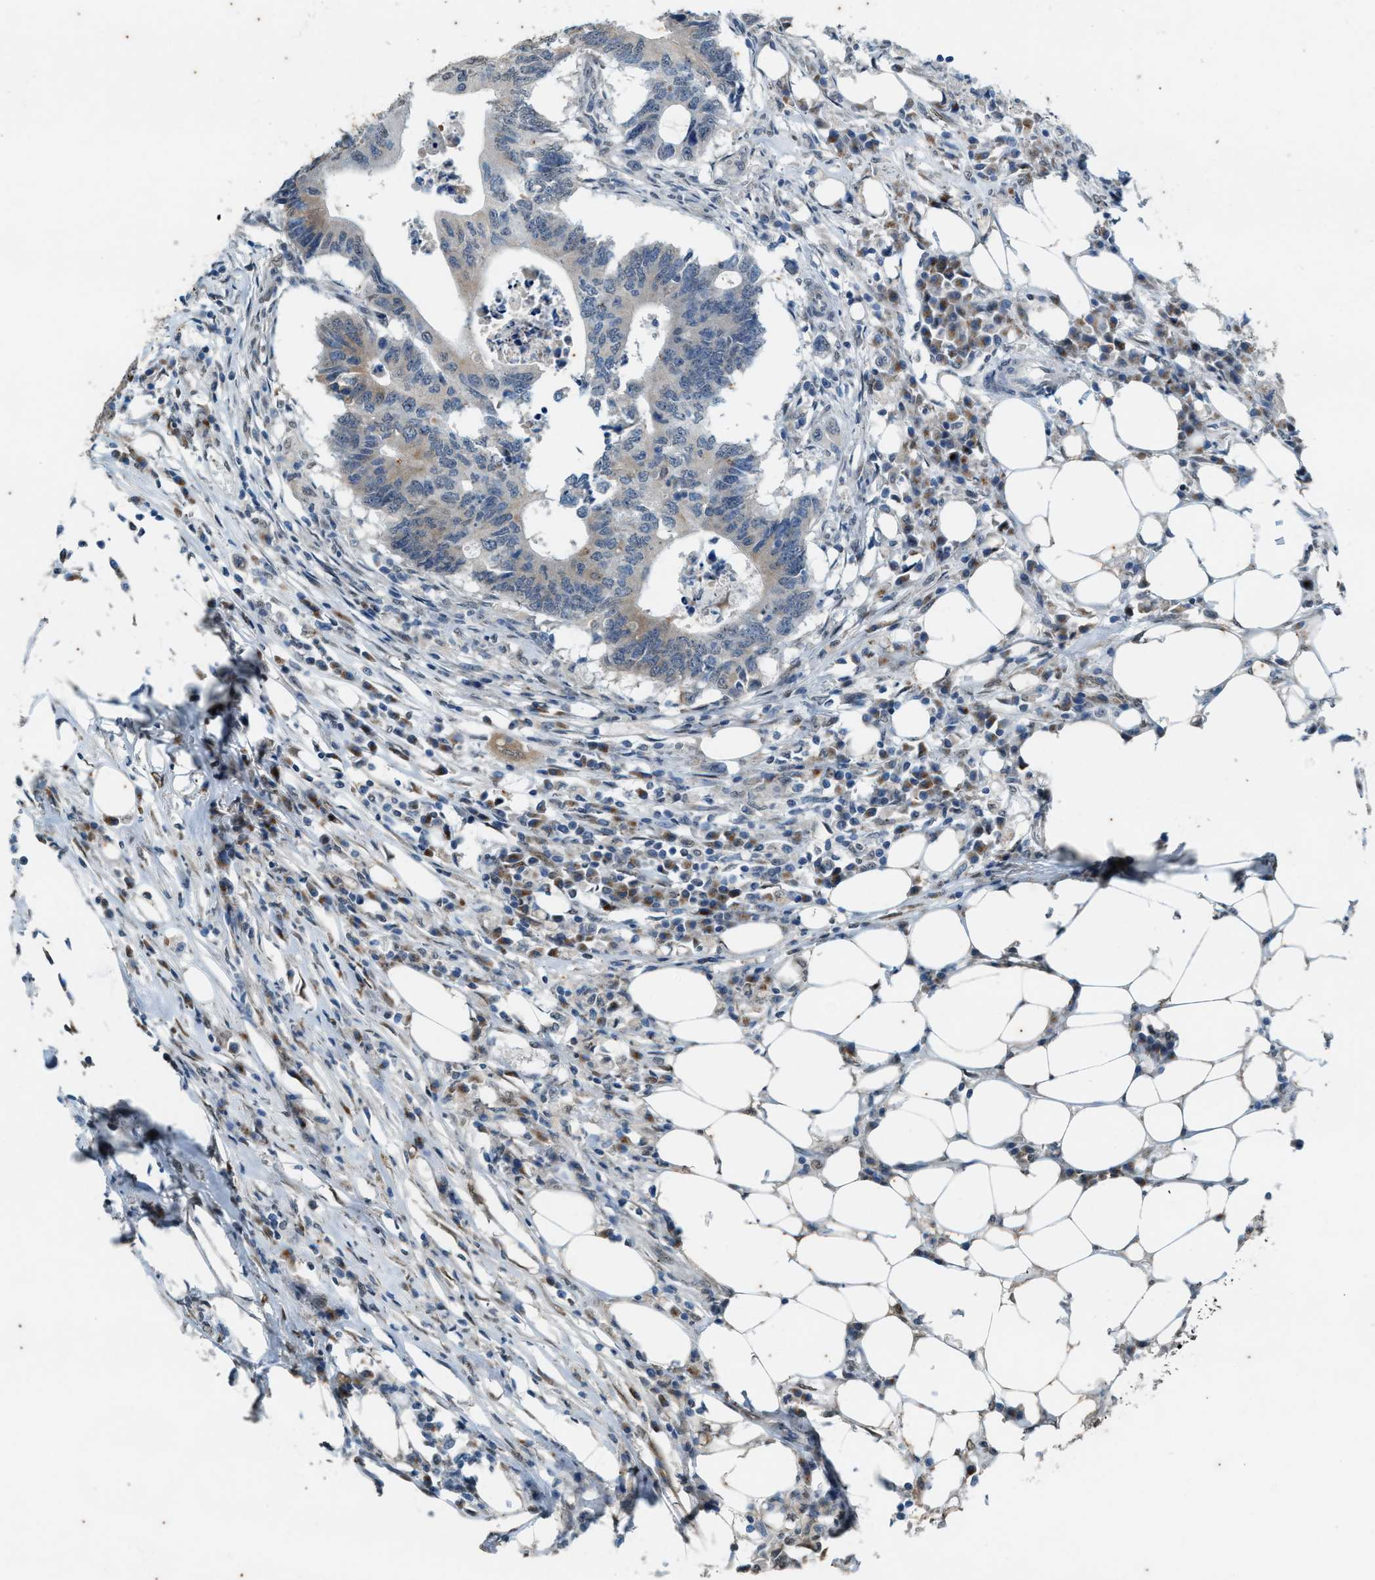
{"staining": {"intensity": "weak", "quantity": "<25%", "location": "cytoplasmic/membranous"}, "tissue": "colorectal cancer", "cell_type": "Tumor cells", "image_type": "cancer", "snomed": [{"axis": "morphology", "description": "Adenocarcinoma, NOS"}, {"axis": "topography", "description": "Colon"}], "caption": "A photomicrograph of human adenocarcinoma (colorectal) is negative for staining in tumor cells.", "gene": "CHPF2", "patient": {"sex": "male", "age": 71}}